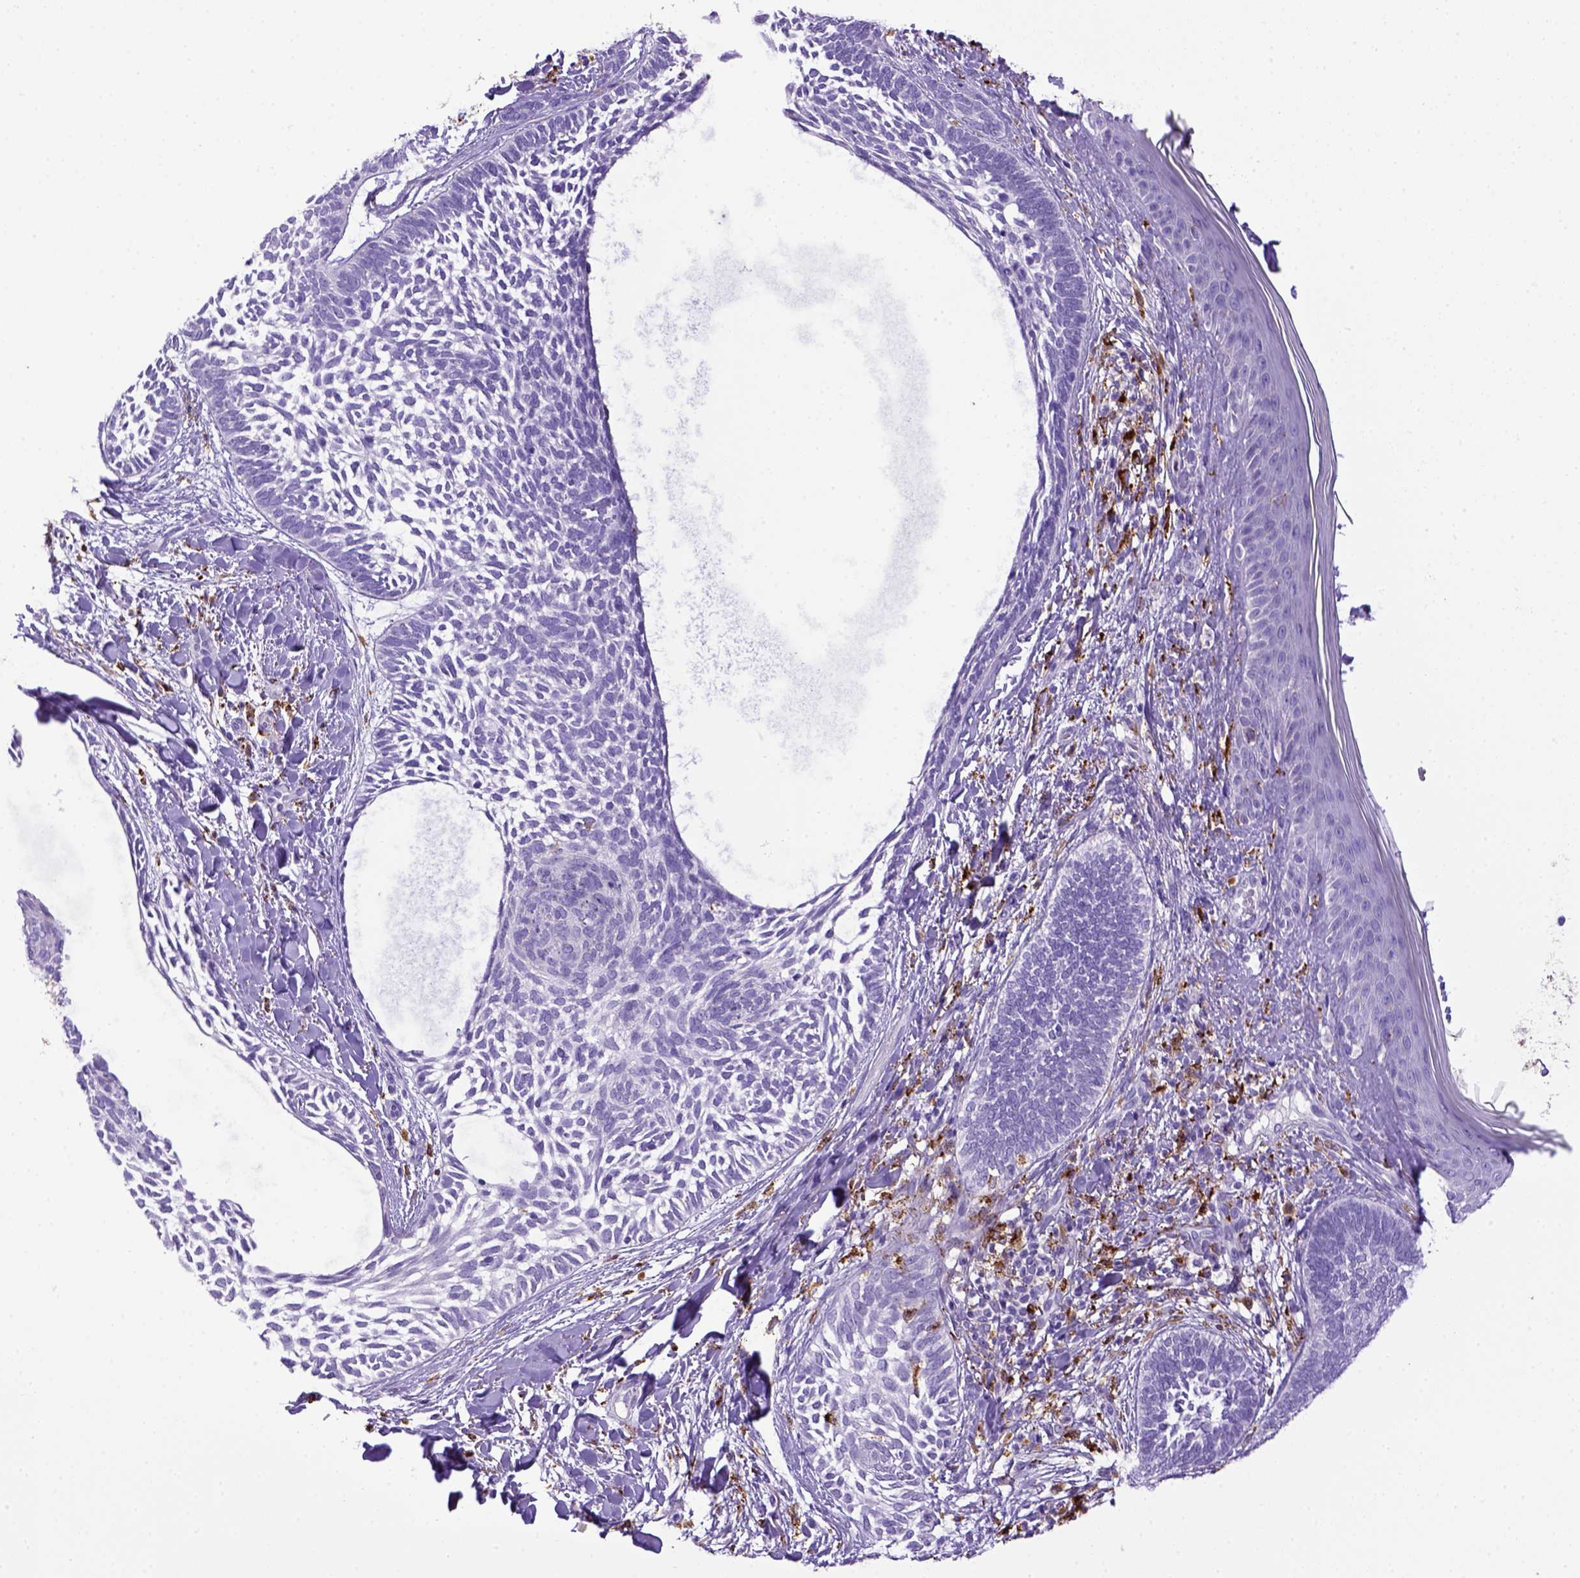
{"staining": {"intensity": "negative", "quantity": "none", "location": "none"}, "tissue": "skin cancer", "cell_type": "Tumor cells", "image_type": "cancer", "snomed": [{"axis": "morphology", "description": "Normal tissue, NOS"}, {"axis": "morphology", "description": "Basal cell carcinoma"}, {"axis": "topography", "description": "Skin"}], "caption": "DAB immunohistochemical staining of skin cancer (basal cell carcinoma) demonstrates no significant positivity in tumor cells.", "gene": "CD68", "patient": {"sex": "male", "age": 46}}